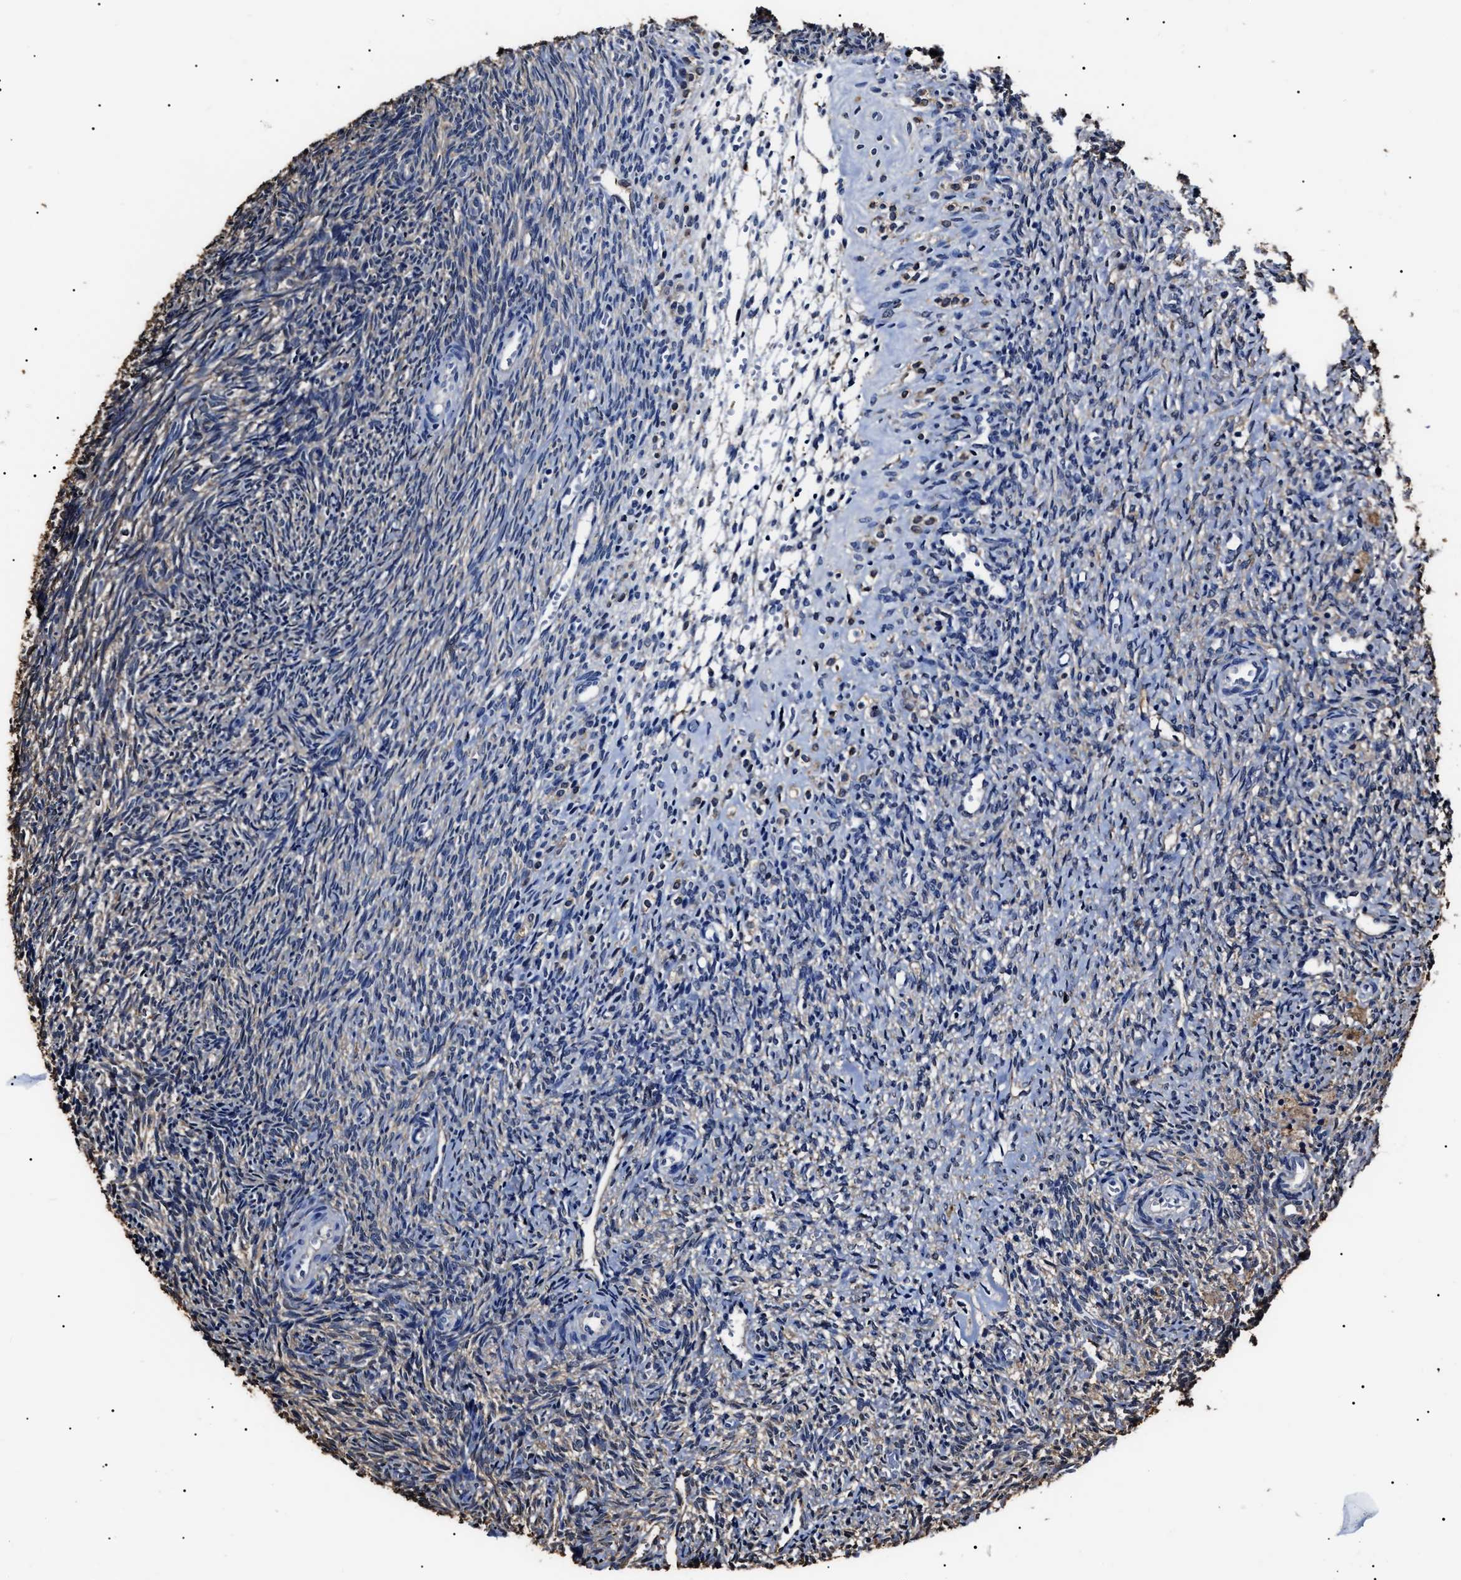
{"staining": {"intensity": "negative", "quantity": "none", "location": "none"}, "tissue": "ovary", "cell_type": "Follicle cells", "image_type": "normal", "snomed": [{"axis": "morphology", "description": "Normal tissue, NOS"}, {"axis": "topography", "description": "Ovary"}], "caption": "This is an immunohistochemistry image of benign human ovary. There is no staining in follicle cells.", "gene": "ALDH1A1", "patient": {"sex": "female", "age": 41}}